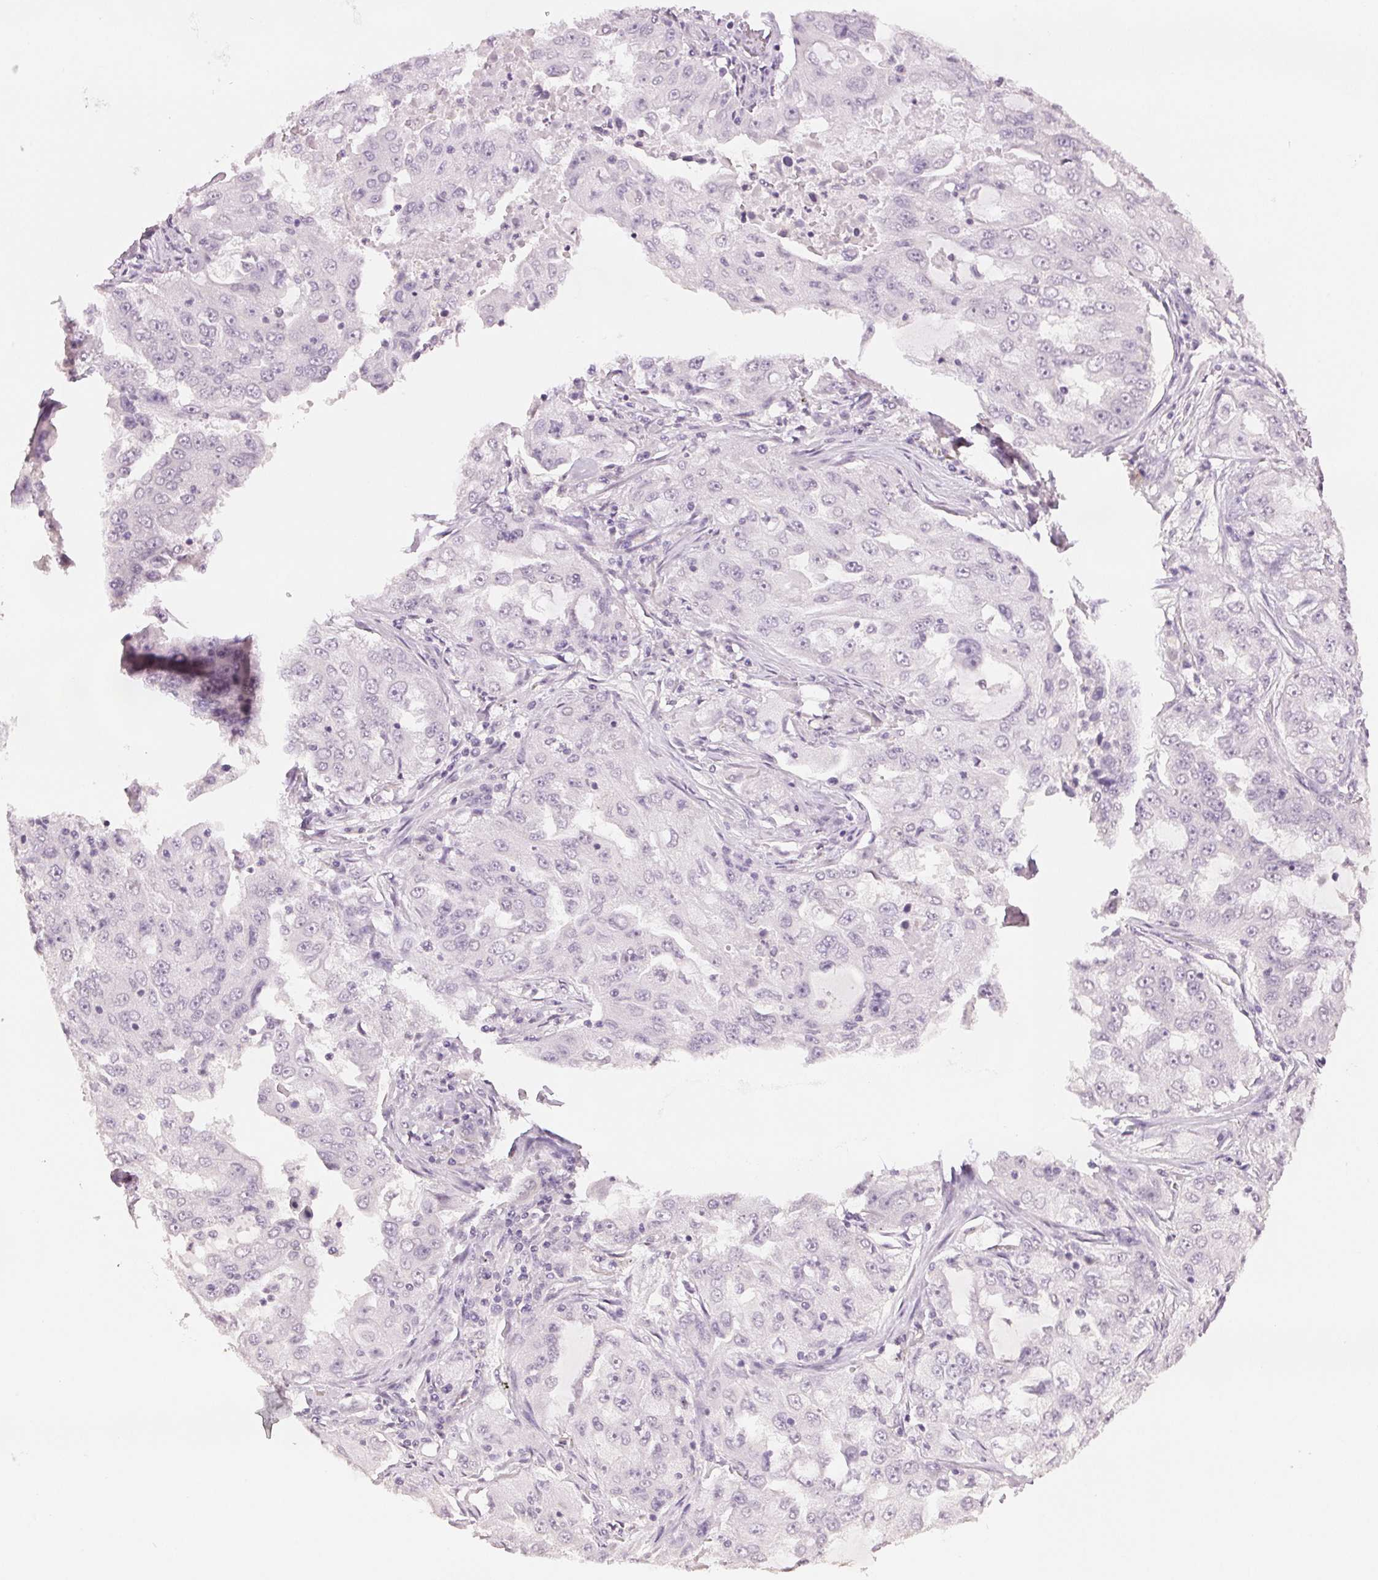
{"staining": {"intensity": "negative", "quantity": "none", "location": "none"}, "tissue": "lung cancer", "cell_type": "Tumor cells", "image_type": "cancer", "snomed": [{"axis": "morphology", "description": "Adenocarcinoma, NOS"}, {"axis": "topography", "description": "Lung"}], "caption": "Immunohistochemistry (IHC) micrograph of lung adenocarcinoma stained for a protein (brown), which displays no positivity in tumor cells.", "gene": "SCGN", "patient": {"sex": "female", "age": 61}}